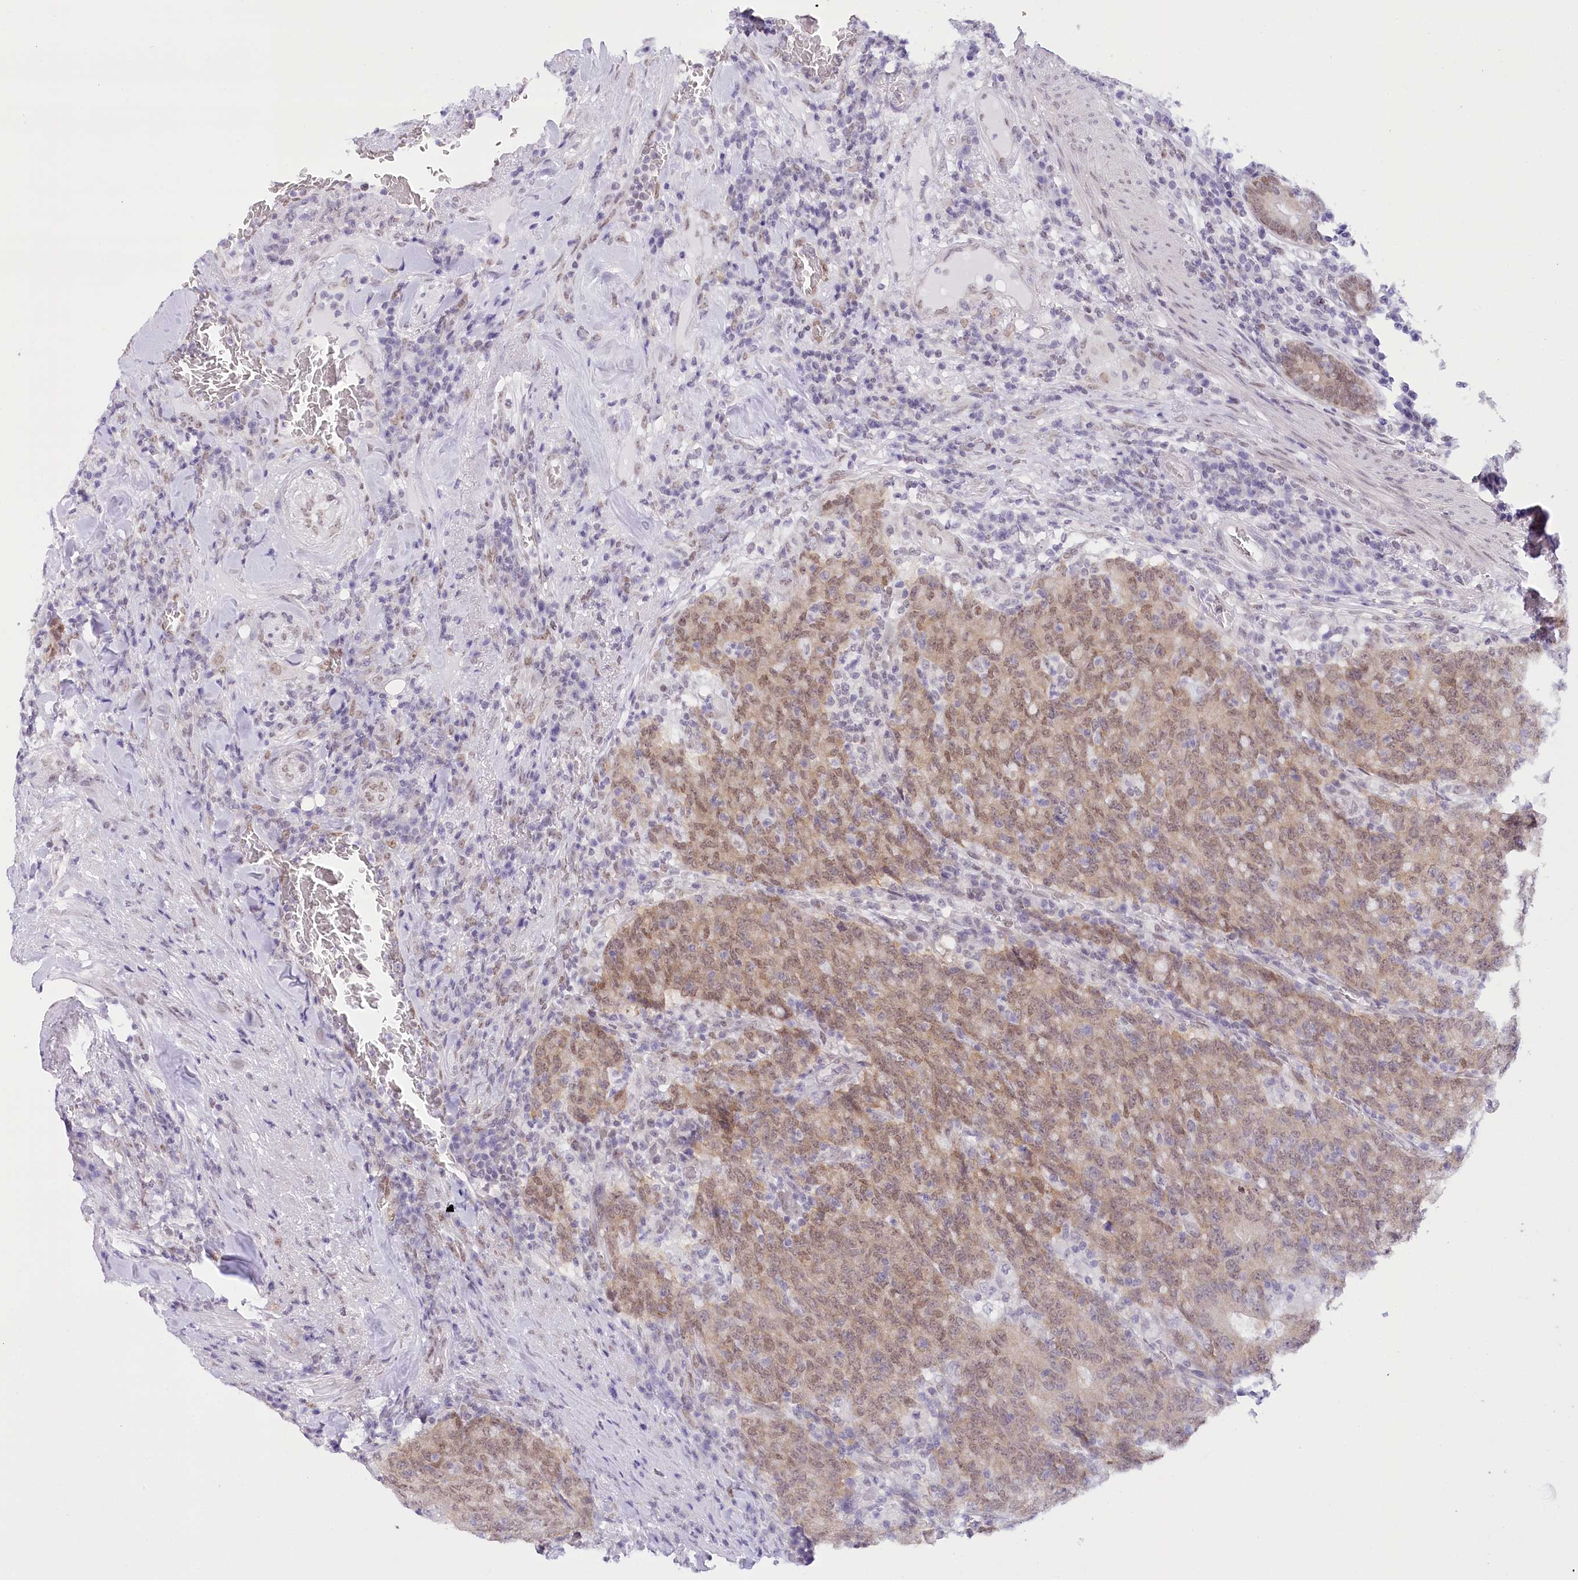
{"staining": {"intensity": "moderate", "quantity": ">75%", "location": "nuclear"}, "tissue": "colorectal cancer", "cell_type": "Tumor cells", "image_type": "cancer", "snomed": [{"axis": "morphology", "description": "Normal tissue, NOS"}, {"axis": "morphology", "description": "Adenocarcinoma, NOS"}, {"axis": "topography", "description": "Colon"}], "caption": "The image displays a brown stain indicating the presence of a protein in the nuclear of tumor cells in adenocarcinoma (colorectal).", "gene": "HNRNPA0", "patient": {"sex": "female", "age": 75}}